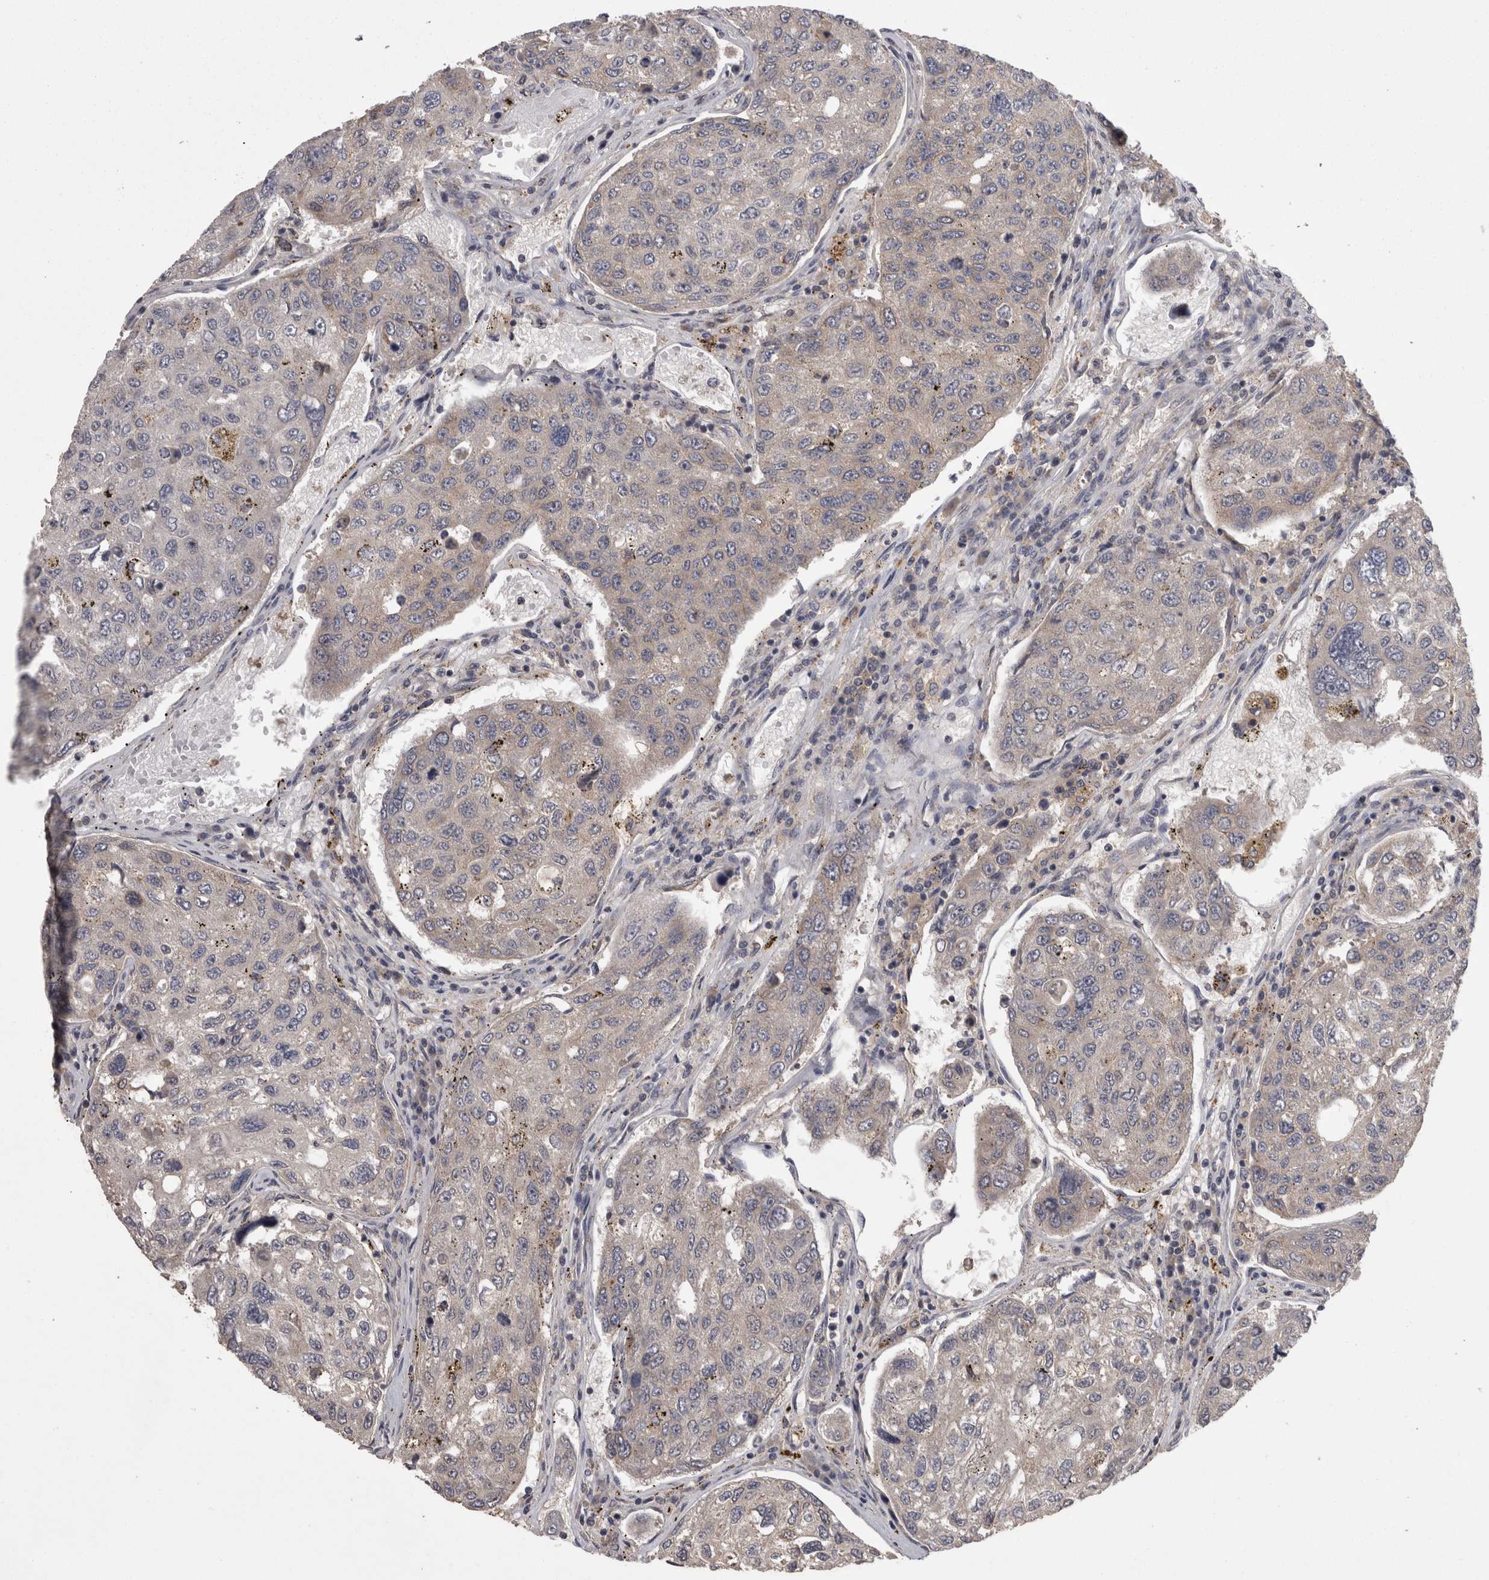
{"staining": {"intensity": "weak", "quantity": "<25%", "location": "cytoplasmic/membranous"}, "tissue": "urothelial cancer", "cell_type": "Tumor cells", "image_type": "cancer", "snomed": [{"axis": "morphology", "description": "Urothelial carcinoma, High grade"}, {"axis": "topography", "description": "Lymph node"}, {"axis": "topography", "description": "Urinary bladder"}], "caption": "Urothelial carcinoma (high-grade) stained for a protein using immunohistochemistry reveals no positivity tumor cells.", "gene": "PCM1", "patient": {"sex": "male", "age": 51}}